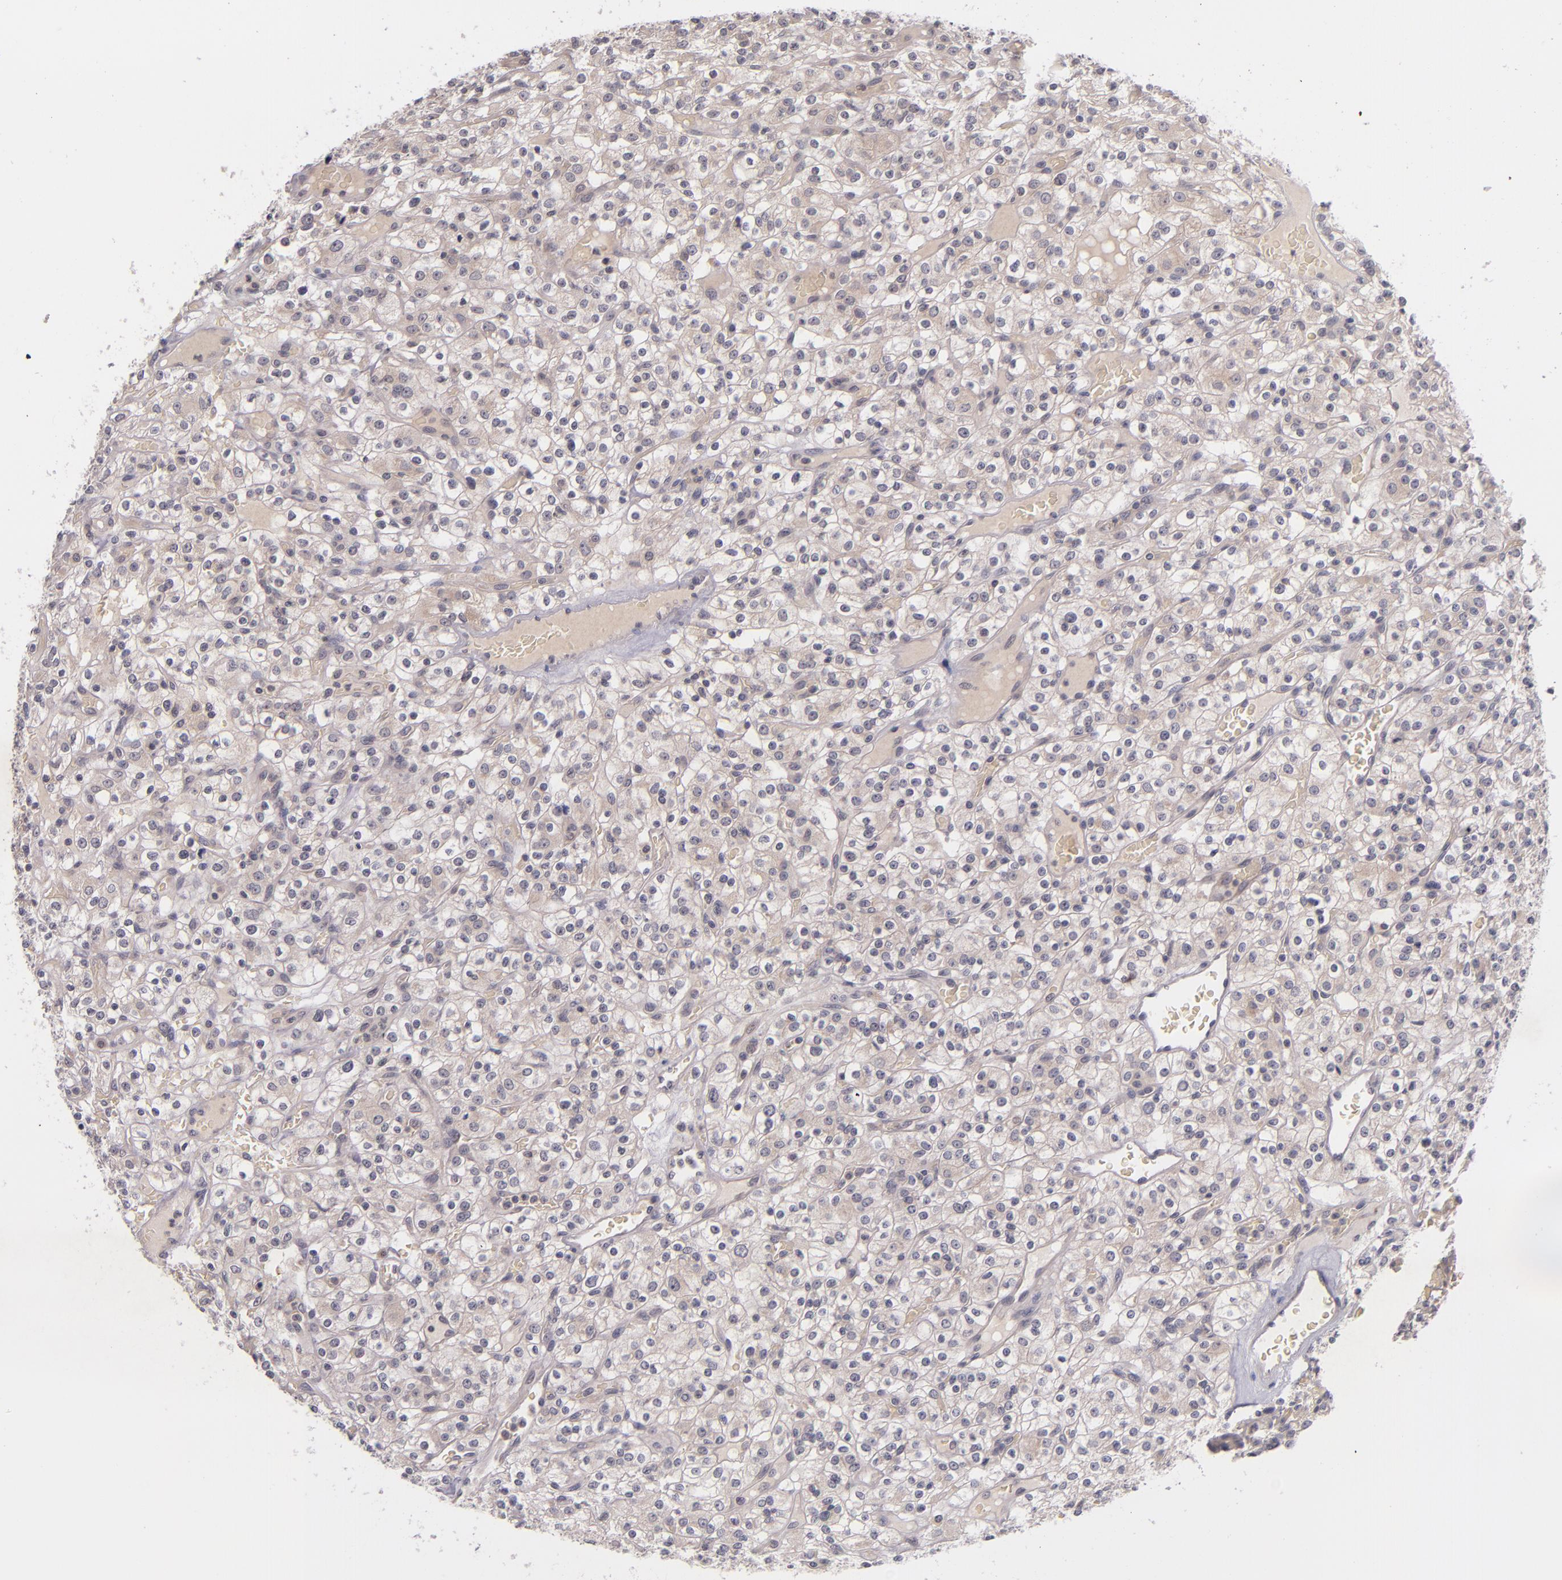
{"staining": {"intensity": "weak", "quantity": "25%-75%", "location": "cytoplasmic/membranous"}, "tissue": "renal cancer", "cell_type": "Tumor cells", "image_type": "cancer", "snomed": [{"axis": "morphology", "description": "Normal tissue, NOS"}, {"axis": "morphology", "description": "Adenocarcinoma, NOS"}, {"axis": "topography", "description": "Kidney"}], "caption": "There is low levels of weak cytoplasmic/membranous positivity in tumor cells of renal cancer, as demonstrated by immunohistochemical staining (brown color).", "gene": "TSC2", "patient": {"sex": "female", "age": 72}}